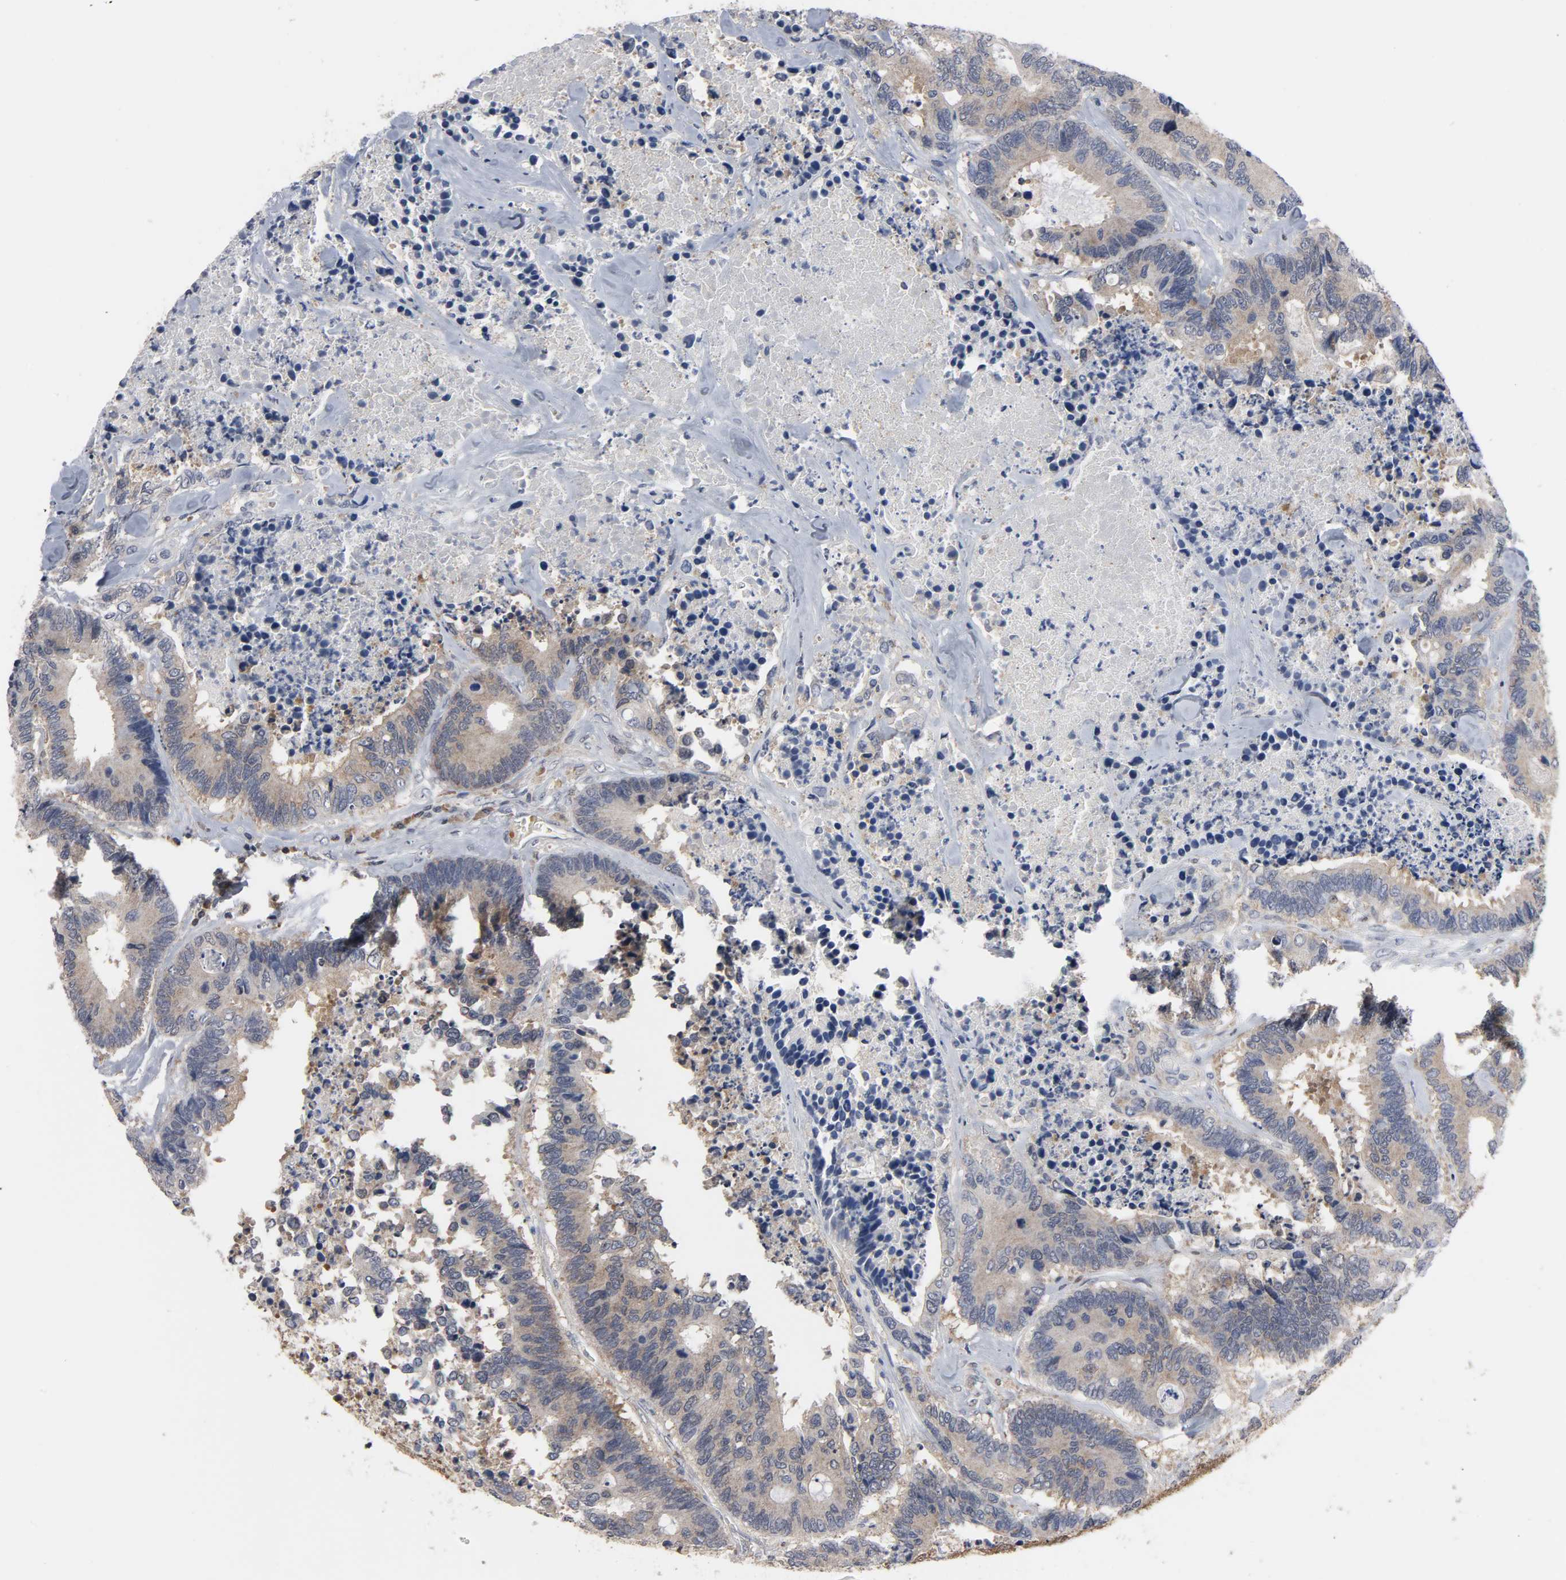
{"staining": {"intensity": "weak", "quantity": ">75%", "location": "cytoplasmic/membranous"}, "tissue": "colorectal cancer", "cell_type": "Tumor cells", "image_type": "cancer", "snomed": [{"axis": "morphology", "description": "Adenocarcinoma, NOS"}, {"axis": "topography", "description": "Rectum"}], "caption": "IHC of human adenocarcinoma (colorectal) demonstrates low levels of weak cytoplasmic/membranous staining in approximately >75% of tumor cells.", "gene": "PRDX1", "patient": {"sex": "male", "age": 55}}